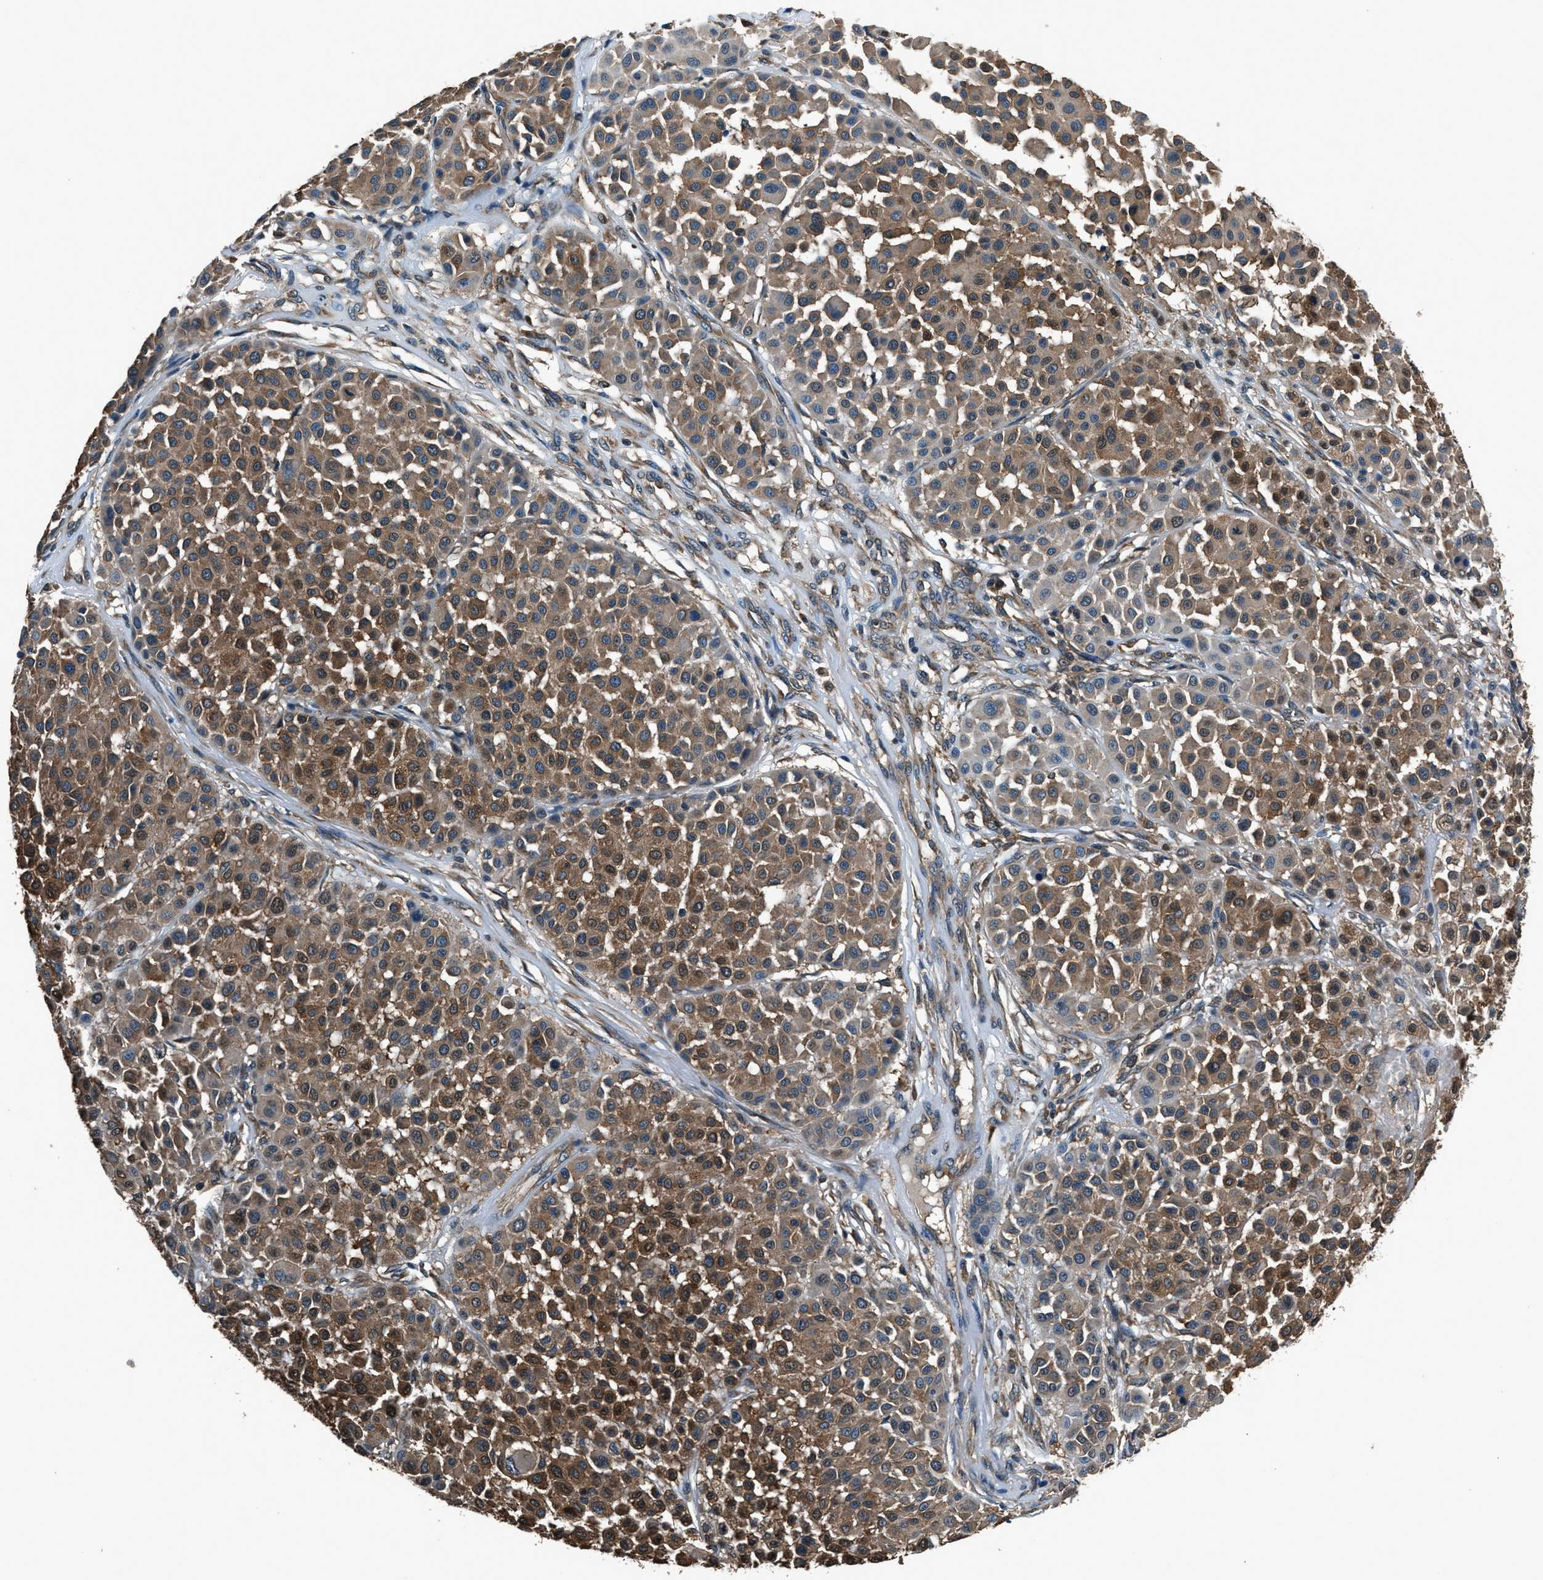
{"staining": {"intensity": "moderate", "quantity": ">75%", "location": "cytoplasmic/membranous"}, "tissue": "melanoma", "cell_type": "Tumor cells", "image_type": "cancer", "snomed": [{"axis": "morphology", "description": "Malignant melanoma, Metastatic site"}, {"axis": "topography", "description": "Soft tissue"}], "caption": "This histopathology image exhibits IHC staining of melanoma, with medium moderate cytoplasmic/membranous staining in about >75% of tumor cells.", "gene": "ARFGAP2", "patient": {"sex": "male", "age": 41}}